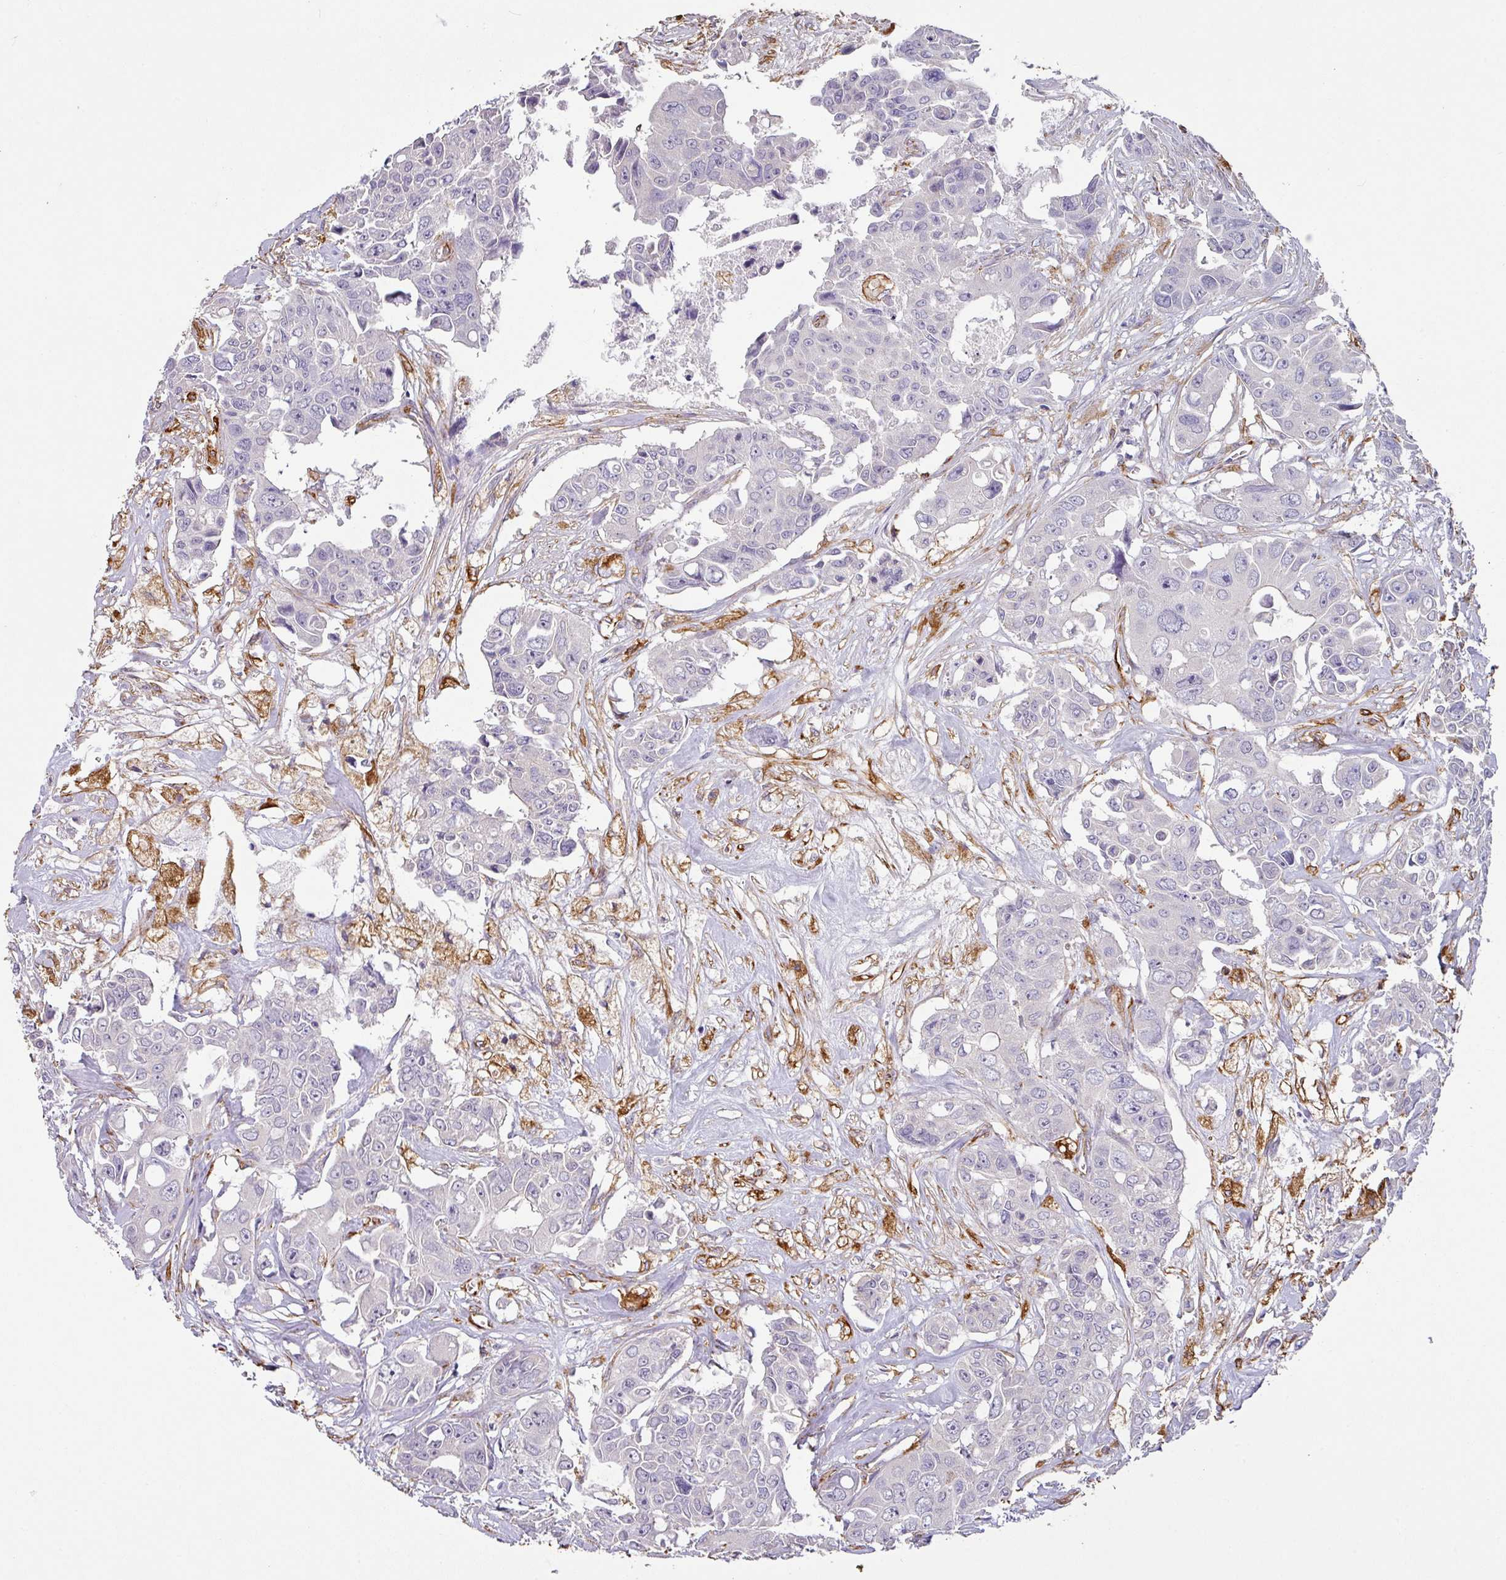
{"staining": {"intensity": "negative", "quantity": "none", "location": "none"}, "tissue": "colorectal cancer", "cell_type": "Tumor cells", "image_type": "cancer", "snomed": [{"axis": "morphology", "description": "Adenocarcinoma, NOS"}, {"axis": "topography", "description": "Rectum"}], "caption": "An immunohistochemistry micrograph of colorectal adenocarcinoma is shown. There is no staining in tumor cells of colorectal adenocarcinoma.", "gene": "ZNF280C", "patient": {"sex": "male", "age": 87}}